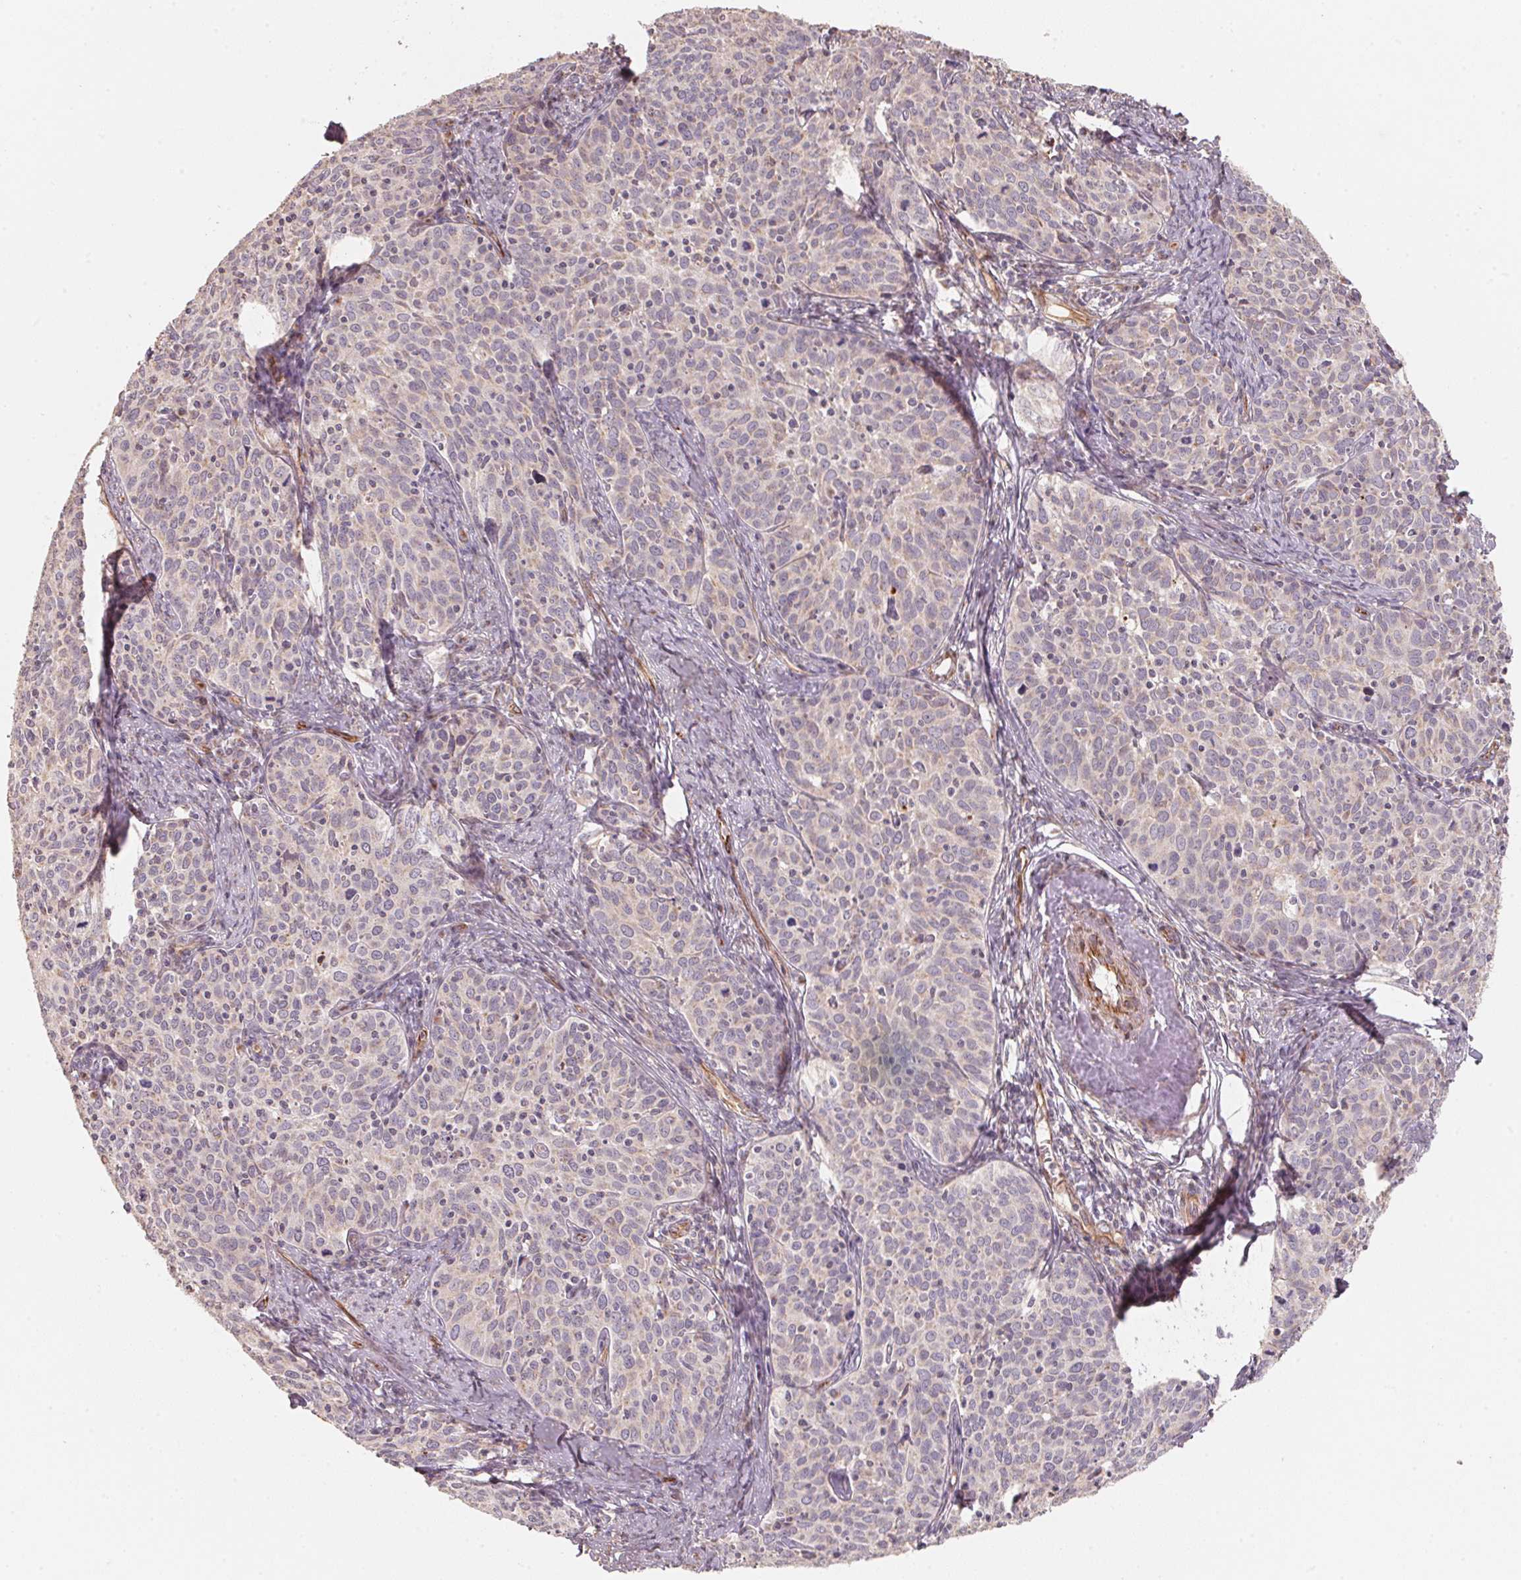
{"staining": {"intensity": "negative", "quantity": "none", "location": "none"}, "tissue": "cervical cancer", "cell_type": "Tumor cells", "image_type": "cancer", "snomed": [{"axis": "morphology", "description": "Squamous cell carcinoma, NOS"}, {"axis": "topography", "description": "Cervix"}], "caption": "This is a photomicrograph of immunohistochemistry (IHC) staining of cervical cancer (squamous cell carcinoma), which shows no expression in tumor cells.", "gene": "TSPAN12", "patient": {"sex": "female", "age": 62}}